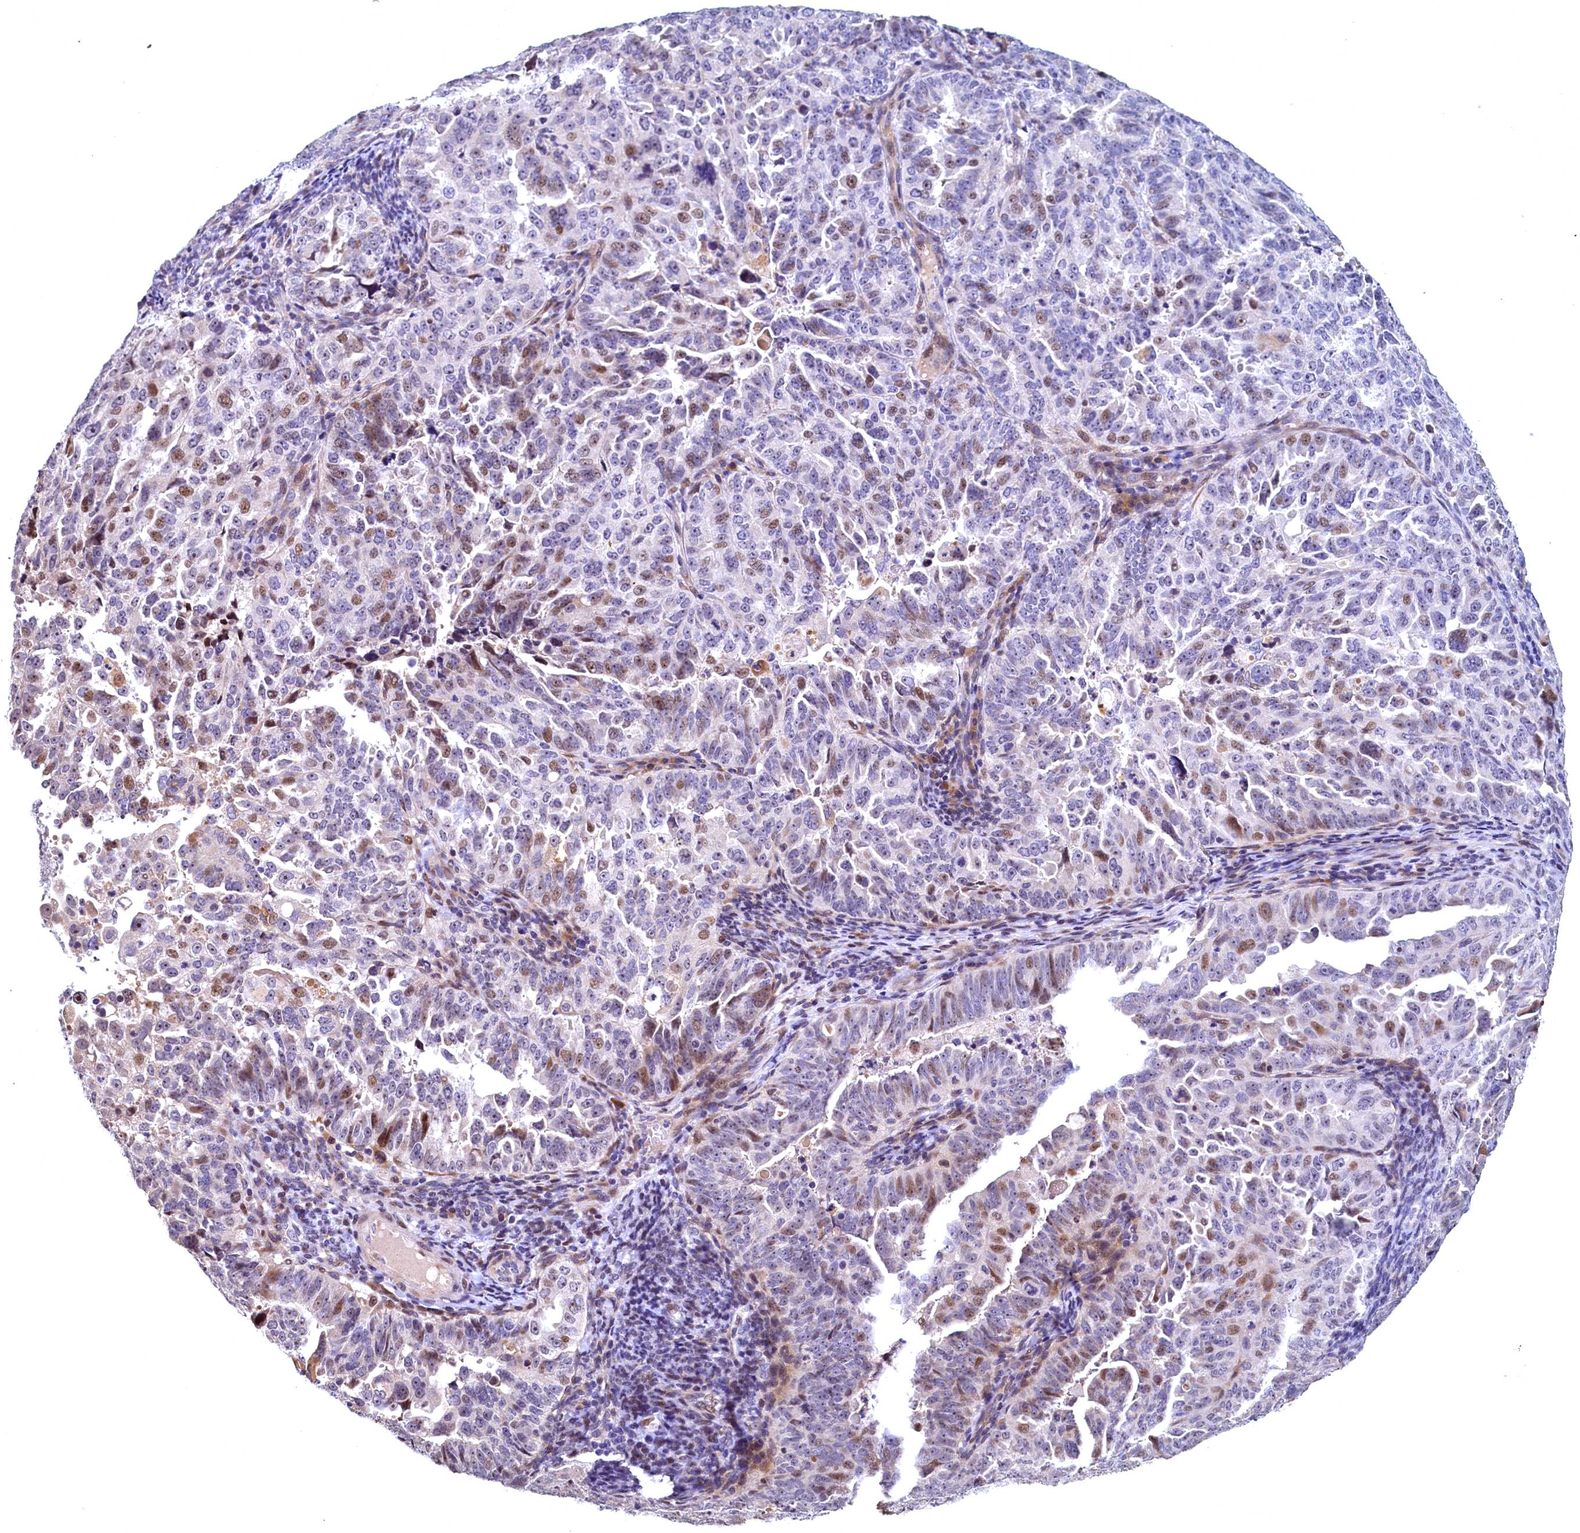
{"staining": {"intensity": "moderate", "quantity": "<25%", "location": "nuclear"}, "tissue": "endometrial cancer", "cell_type": "Tumor cells", "image_type": "cancer", "snomed": [{"axis": "morphology", "description": "Adenocarcinoma, NOS"}, {"axis": "topography", "description": "Endometrium"}], "caption": "Immunohistochemistry image of human adenocarcinoma (endometrial) stained for a protein (brown), which displays low levels of moderate nuclear staining in approximately <25% of tumor cells.", "gene": "LATS2", "patient": {"sex": "female", "age": 65}}